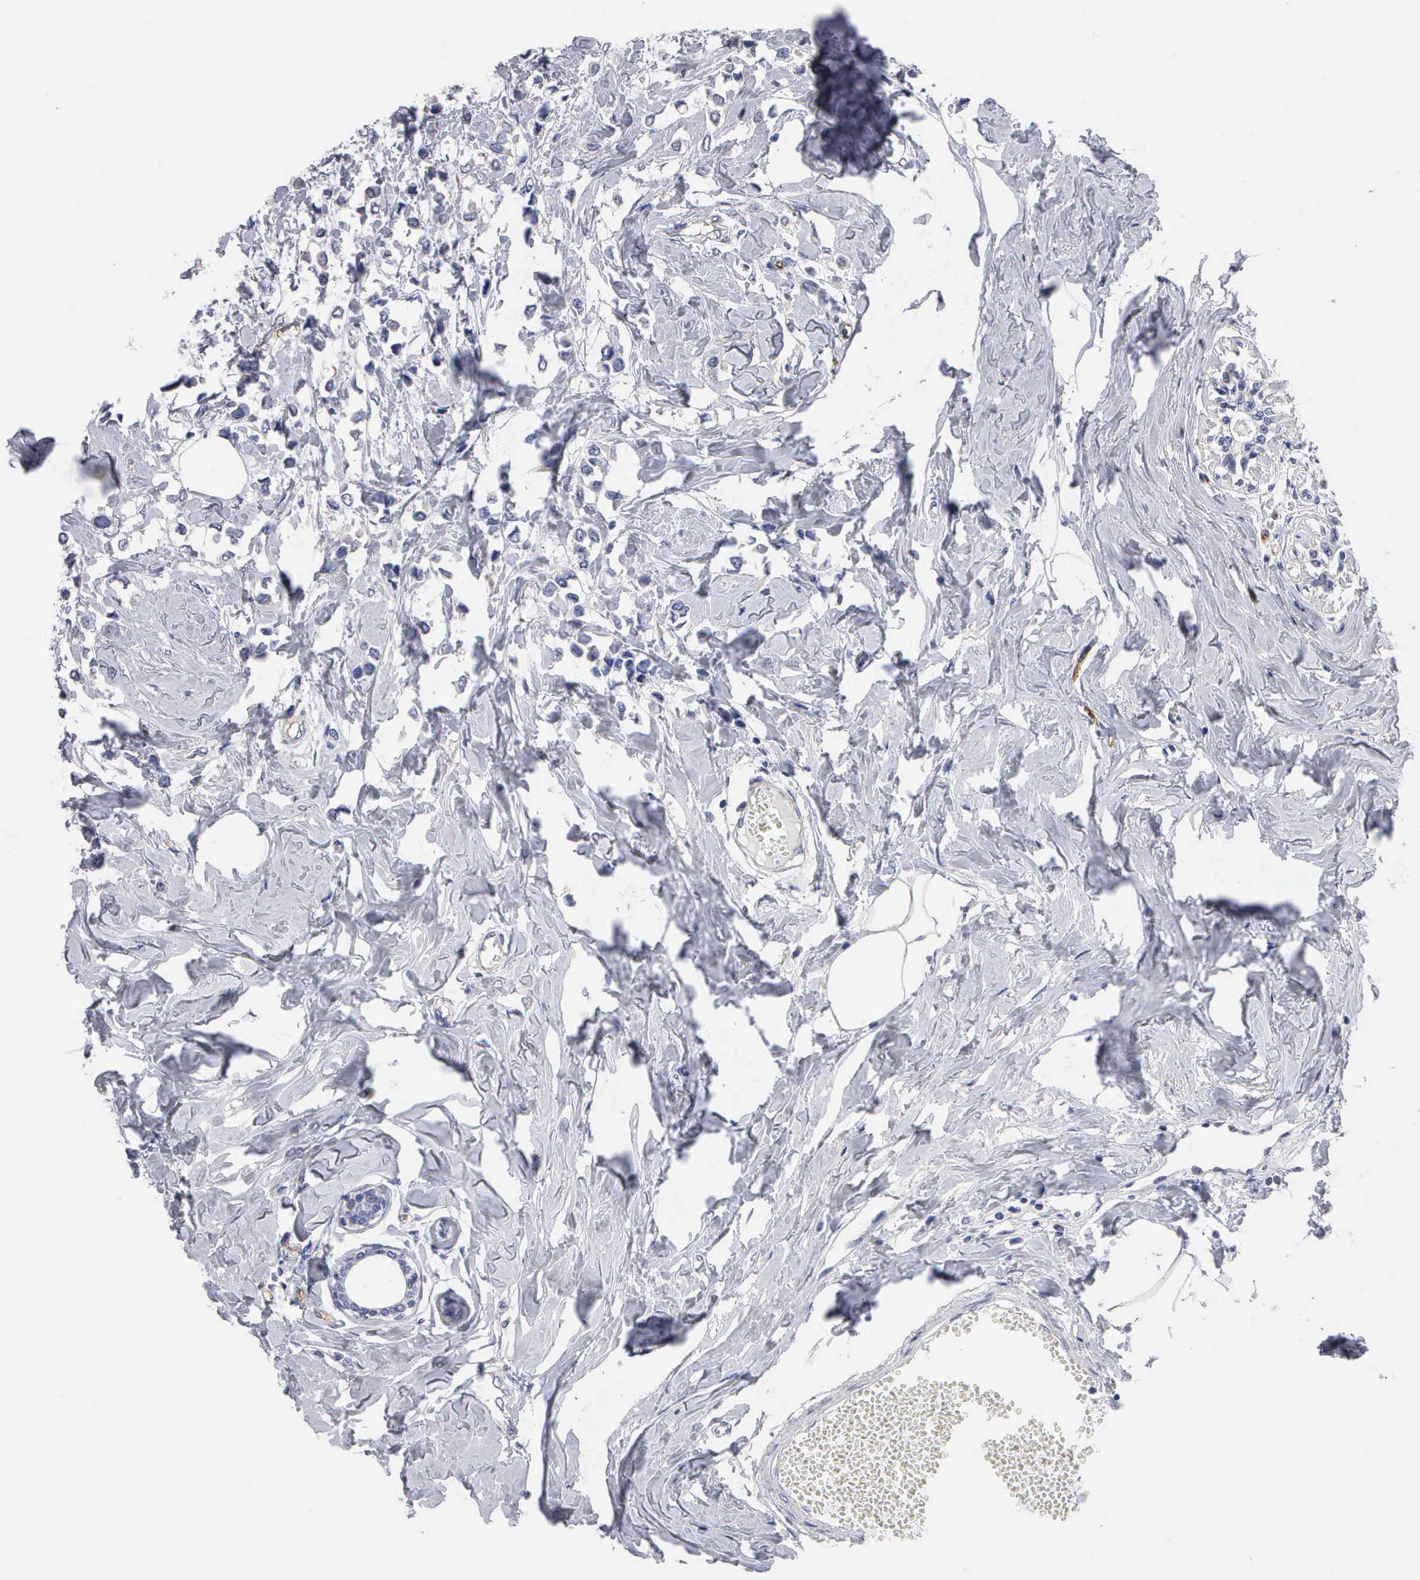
{"staining": {"intensity": "negative", "quantity": "none", "location": "none"}, "tissue": "breast cancer", "cell_type": "Tumor cells", "image_type": "cancer", "snomed": [{"axis": "morphology", "description": "Lobular carcinoma"}, {"axis": "topography", "description": "Breast"}], "caption": "Breast cancer was stained to show a protein in brown. There is no significant expression in tumor cells.", "gene": "RDX", "patient": {"sex": "female", "age": 51}}